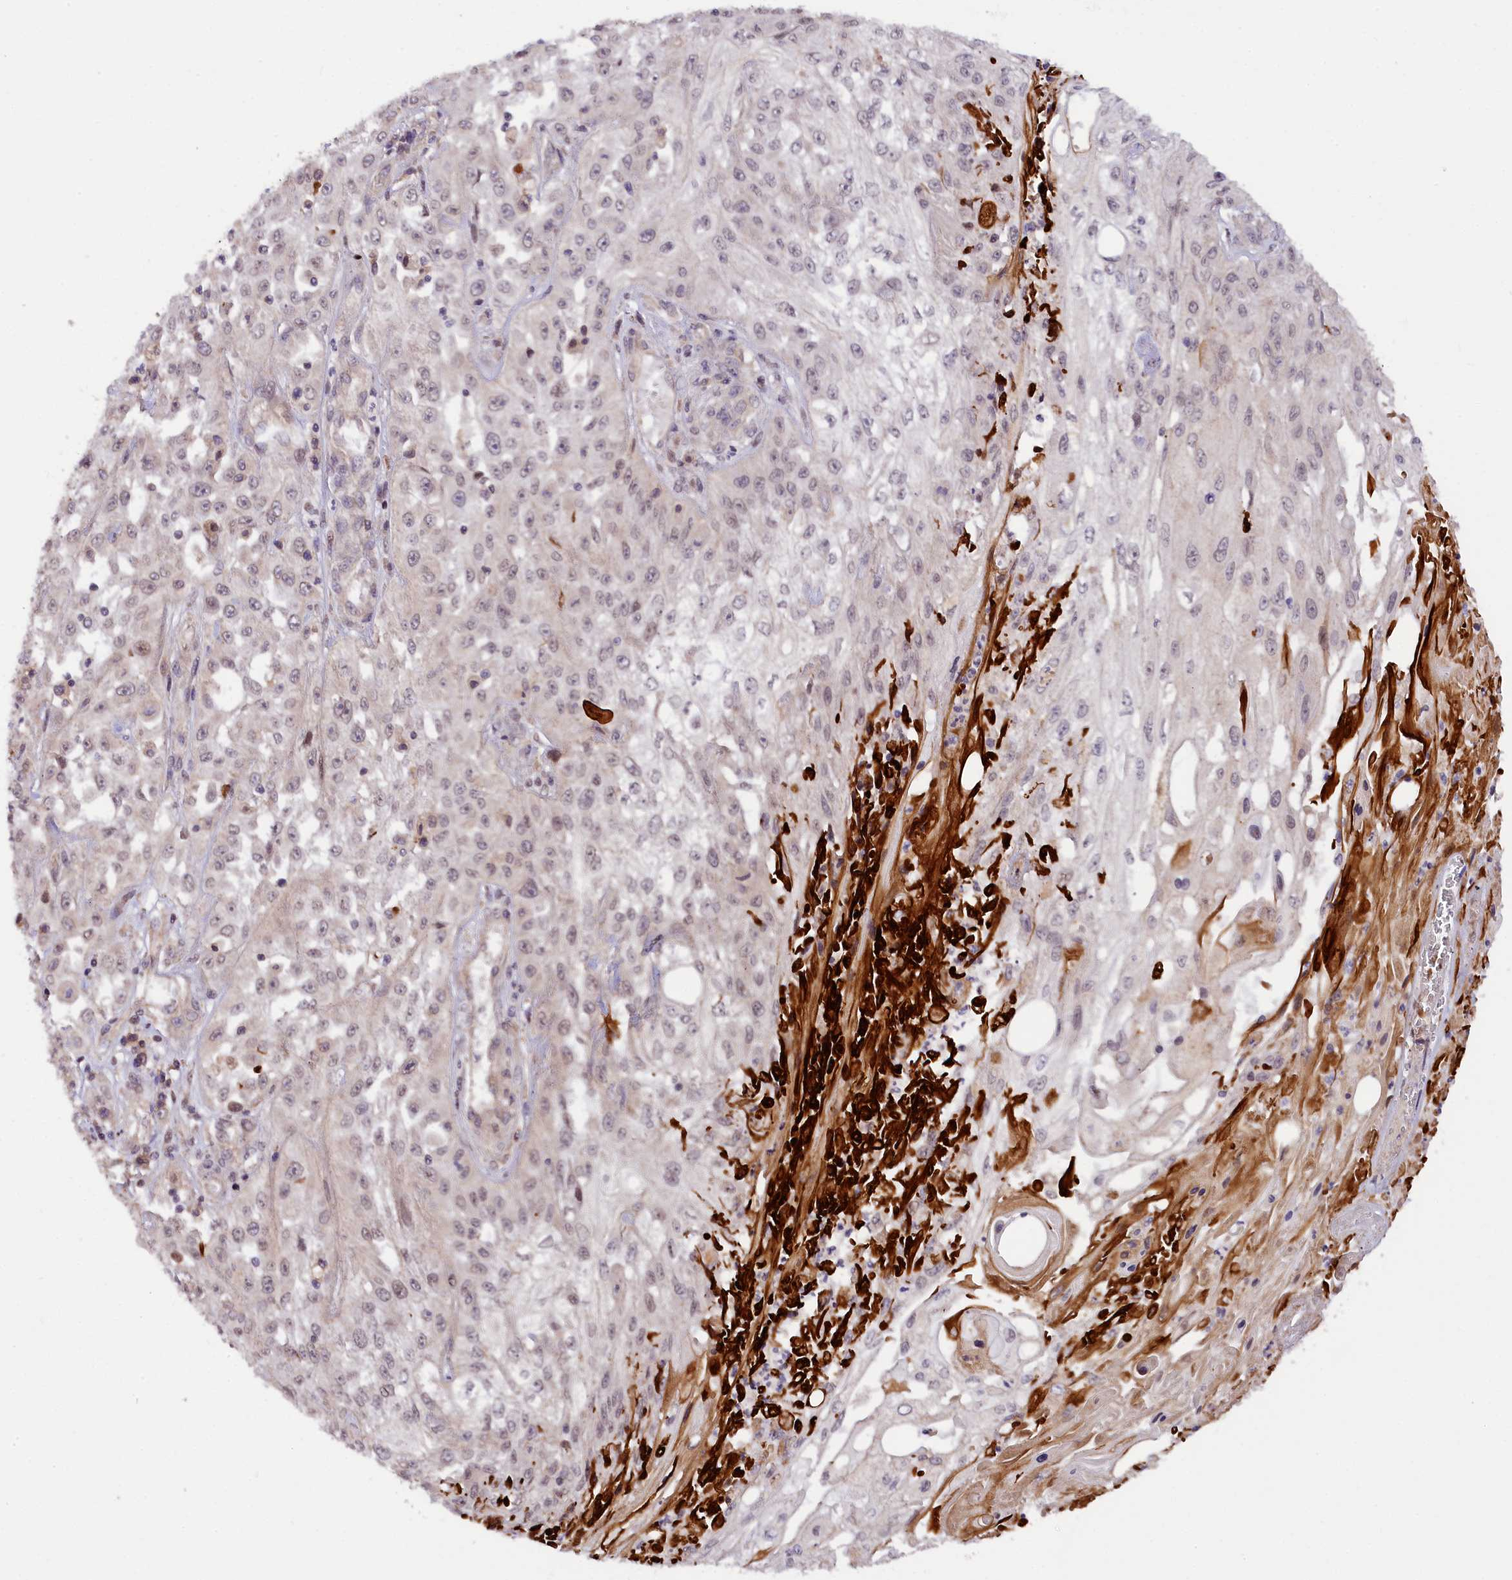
{"staining": {"intensity": "weak", "quantity": "<25%", "location": "nuclear"}, "tissue": "skin cancer", "cell_type": "Tumor cells", "image_type": "cancer", "snomed": [{"axis": "morphology", "description": "Squamous cell carcinoma, NOS"}, {"axis": "morphology", "description": "Squamous cell carcinoma, metastatic, NOS"}, {"axis": "topography", "description": "Skin"}, {"axis": "topography", "description": "Lymph node"}], "caption": "IHC histopathology image of neoplastic tissue: skin cancer stained with DAB shows no significant protein expression in tumor cells.", "gene": "ZNF480", "patient": {"sex": "male", "age": 75}}